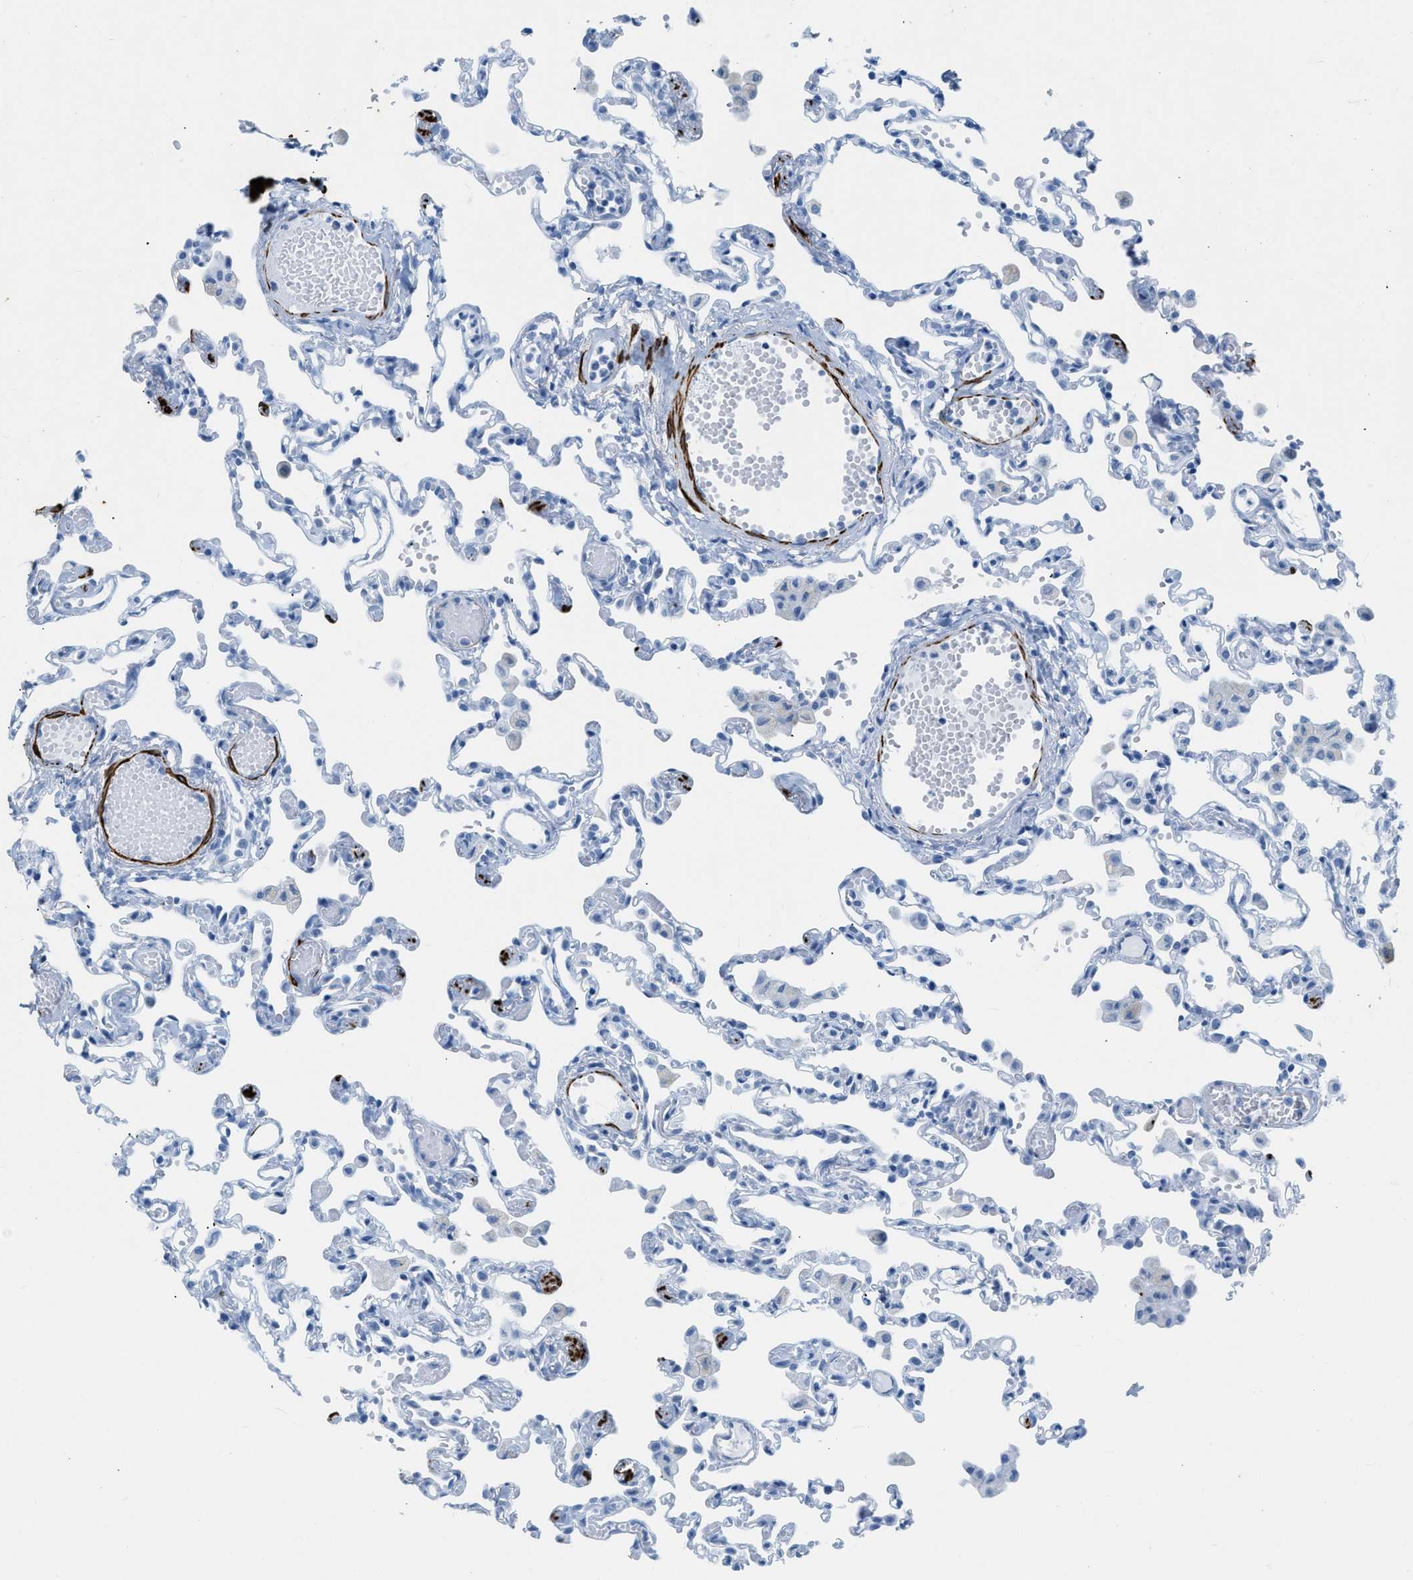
{"staining": {"intensity": "negative", "quantity": "none", "location": "none"}, "tissue": "lung", "cell_type": "Alveolar cells", "image_type": "normal", "snomed": [{"axis": "morphology", "description": "Normal tissue, NOS"}, {"axis": "topography", "description": "Bronchus"}, {"axis": "topography", "description": "Lung"}], "caption": "The micrograph shows no significant staining in alveolar cells of lung.", "gene": "DES", "patient": {"sex": "female", "age": 49}}